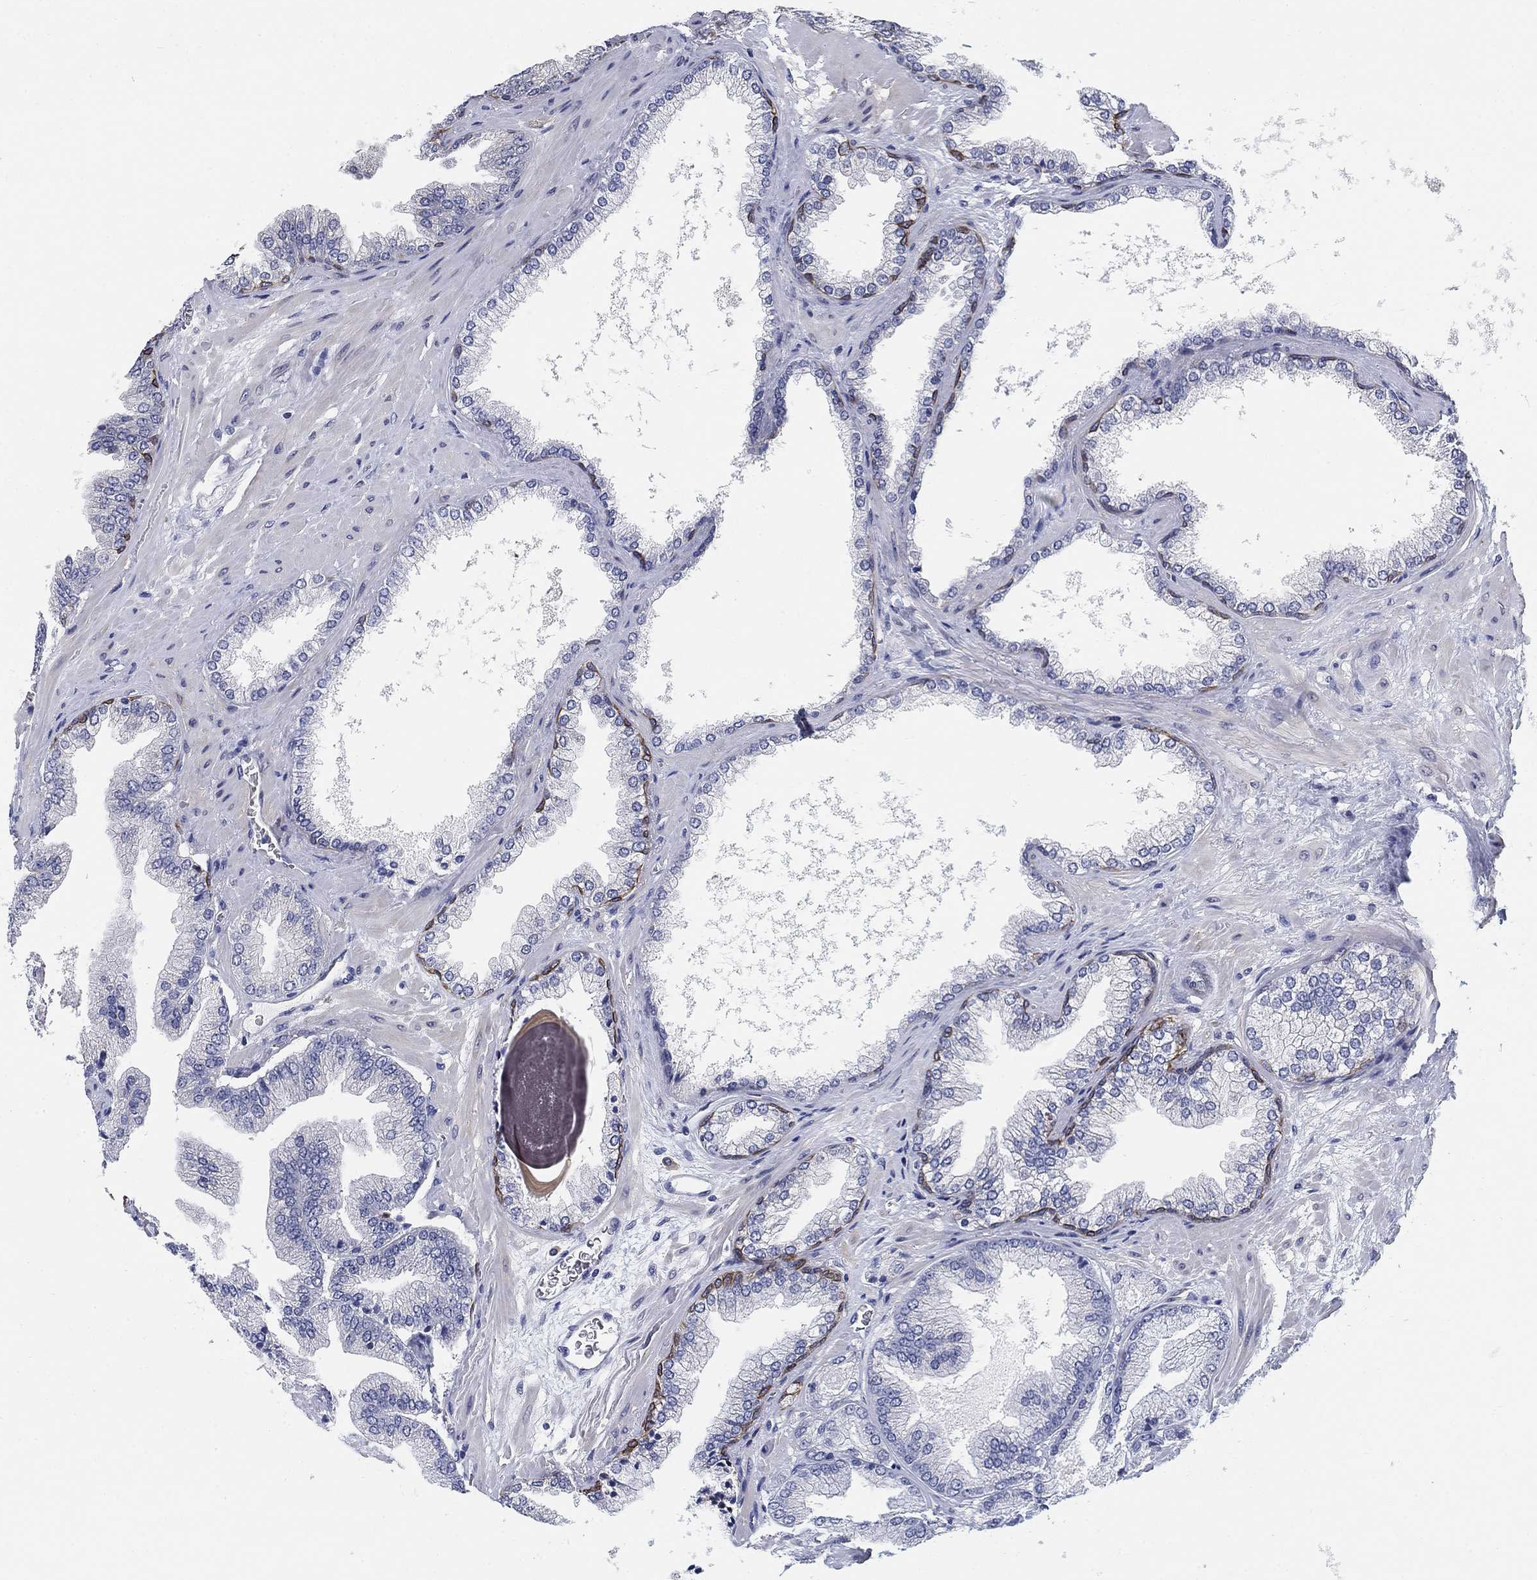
{"staining": {"intensity": "negative", "quantity": "none", "location": "none"}, "tissue": "prostate cancer", "cell_type": "Tumor cells", "image_type": "cancer", "snomed": [{"axis": "morphology", "description": "Adenocarcinoma, Low grade"}, {"axis": "topography", "description": "Prostate"}], "caption": "Immunohistochemistry (IHC) of prostate cancer demonstrates no expression in tumor cells. Nuclei are stained in blue.", "gene": "CLUL1", "patient": {"sex": "male", "age": 72}}